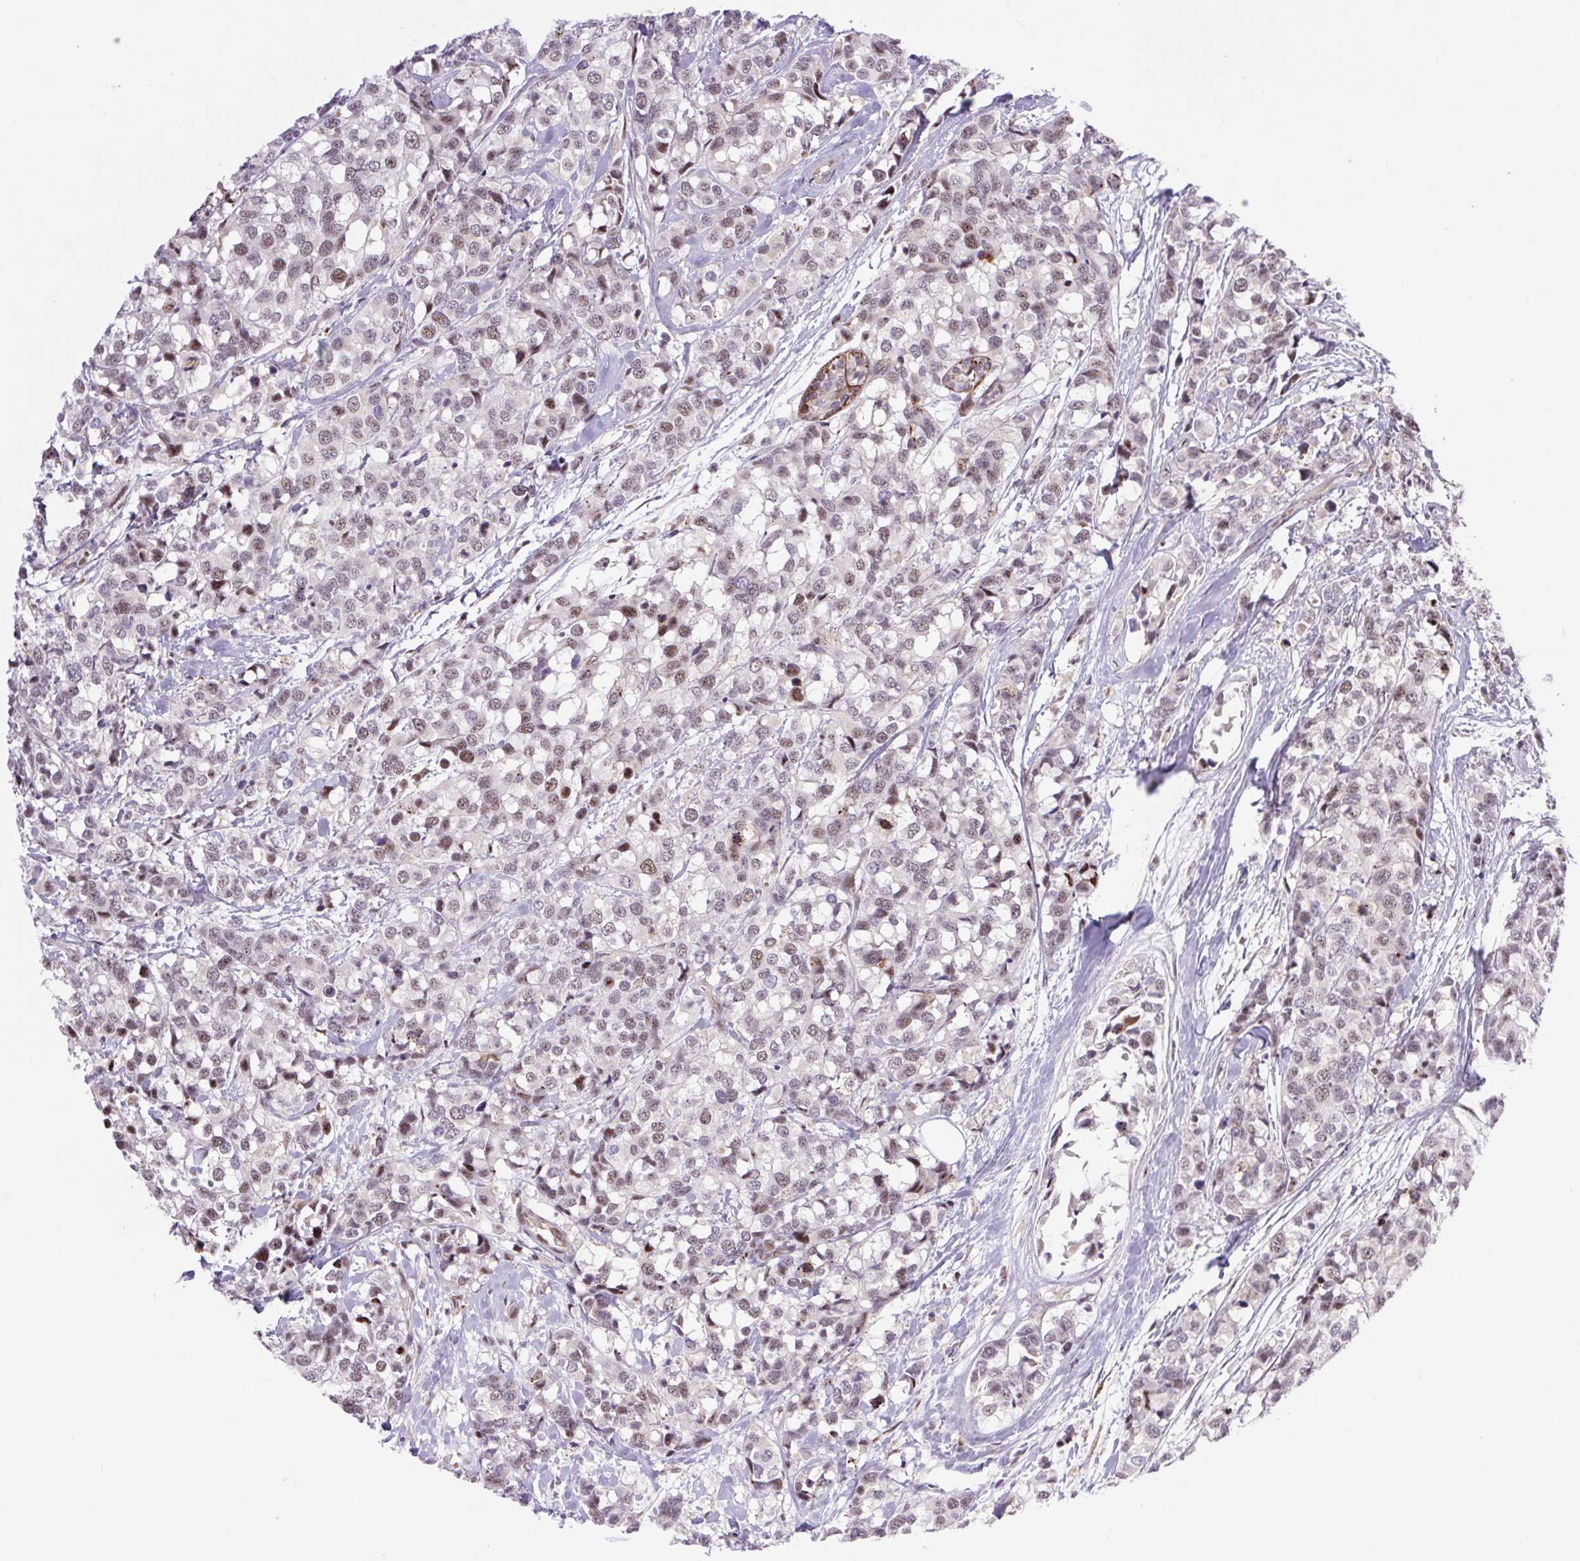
{"staining": {"intensity": "weak", "quantity": ">75%", "location": "nuclear"}, "tissue": "breast cancer", "cell_type": "Tumor cells", "image_type": "cancer", "snomed": [{"axis": "morphology", "description": "Lobular carcinoma"}, {"axis": "topography", "description": "Breast"}], "caption": "Breast cancer tissue exhibits weak nuclear staining in about >75% of tumor cells (brown staining indicates protein expression, while blue staining denotes nuclei).", "gene": "ERG", "patient": {"sex": "female", "age": 59}}